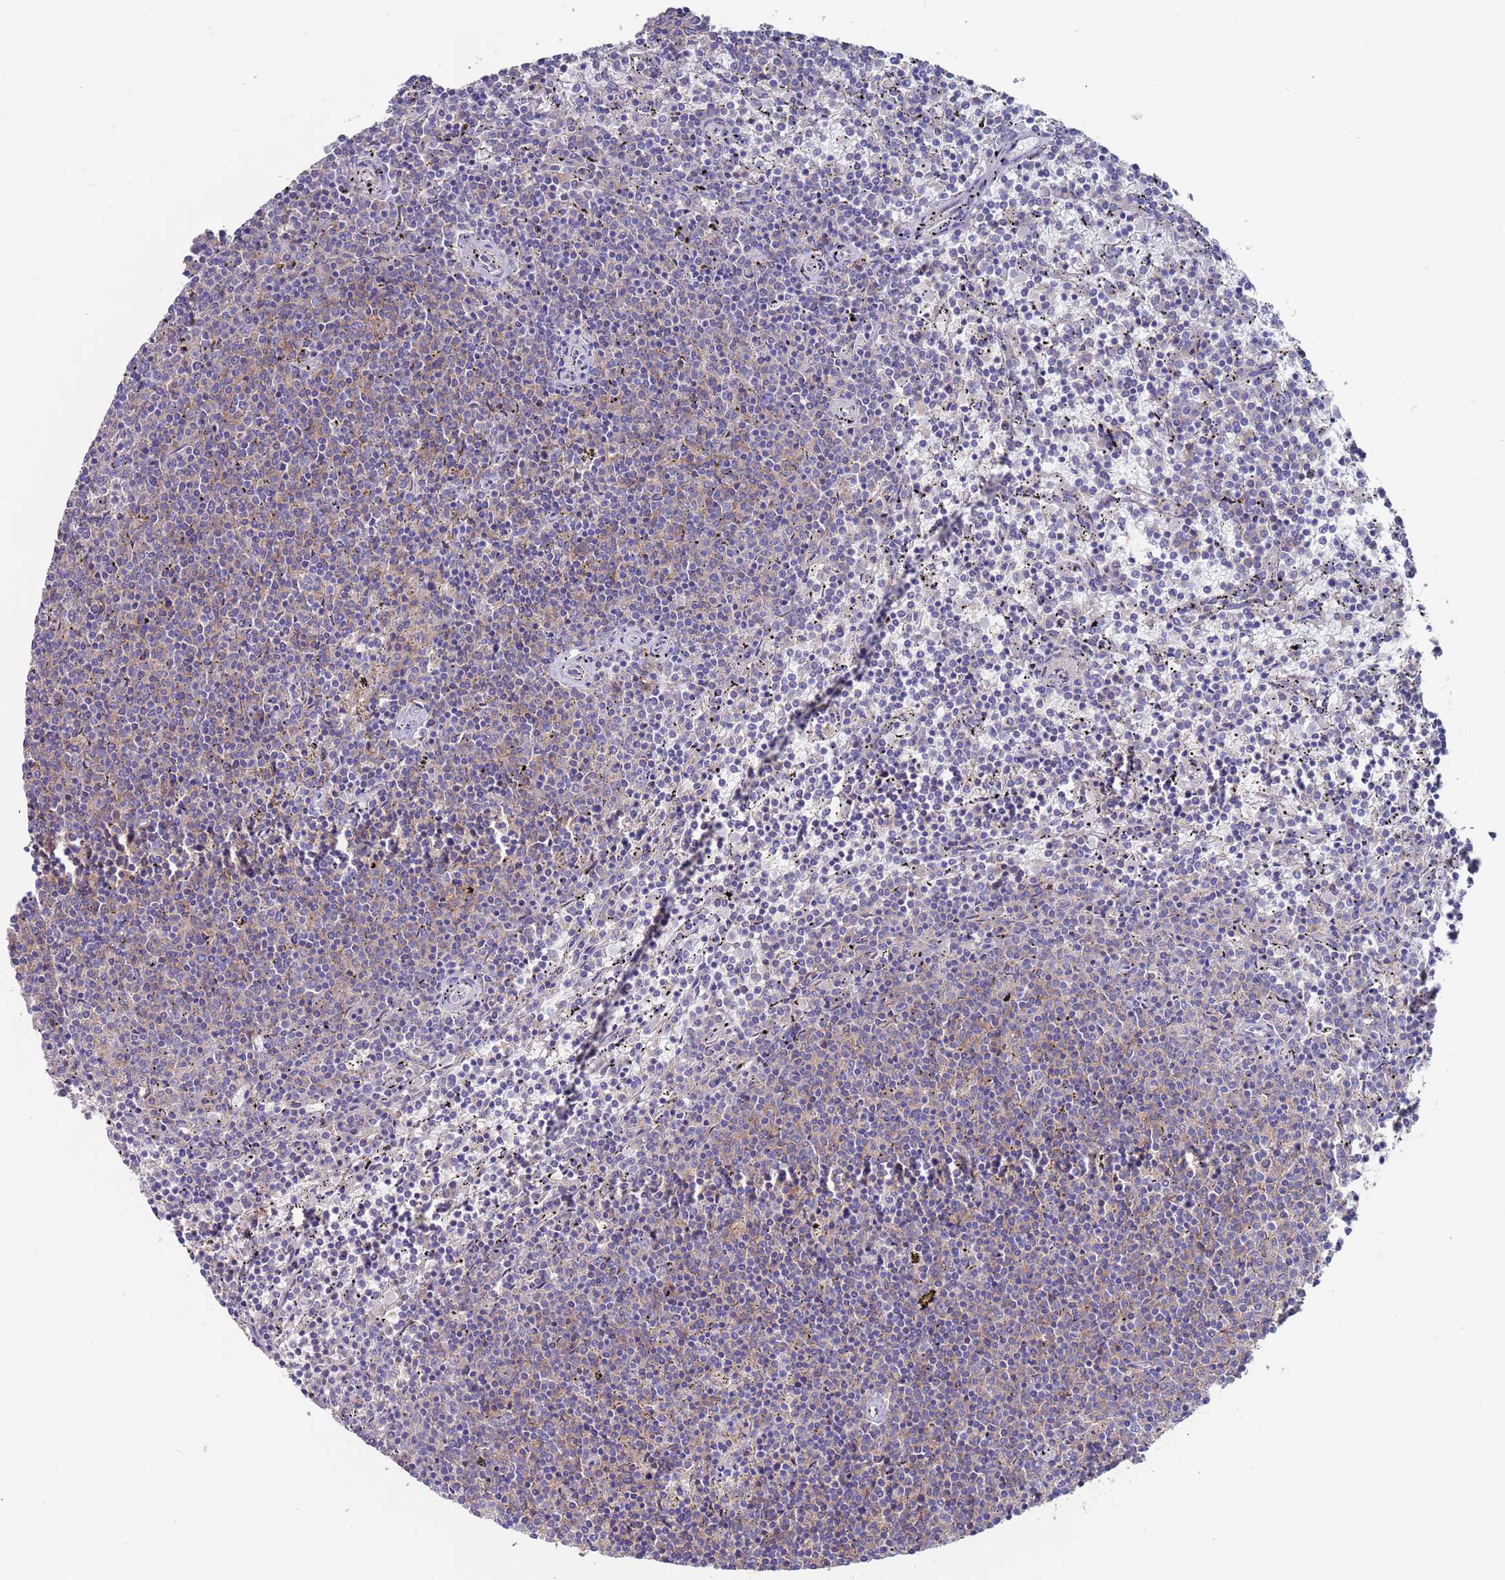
{"staining": {"intensity": "weak", "quantity": "<25%", "location": "cytoplasmic/membranous"}, "tissue": "lymphoma", "cell_type": "Tumor cells", "image_type": "cancer", "snomed": [{"axis": "morphology", "description": "Malignant lymphoma, non-Hodgkin's type, Low grade"}, {"axis": "topography", "description": "Spleen"}], "caption": "This image is of malignant lymphoma, non-Hodgkin's type (low-grade) stained with IHC to label a protein in brown with the nuclei are counter-stained blue. There is no expression in tumor cells.", "gene": "KRTCAP3", "patient": {"sex": "female", "age": 50}}